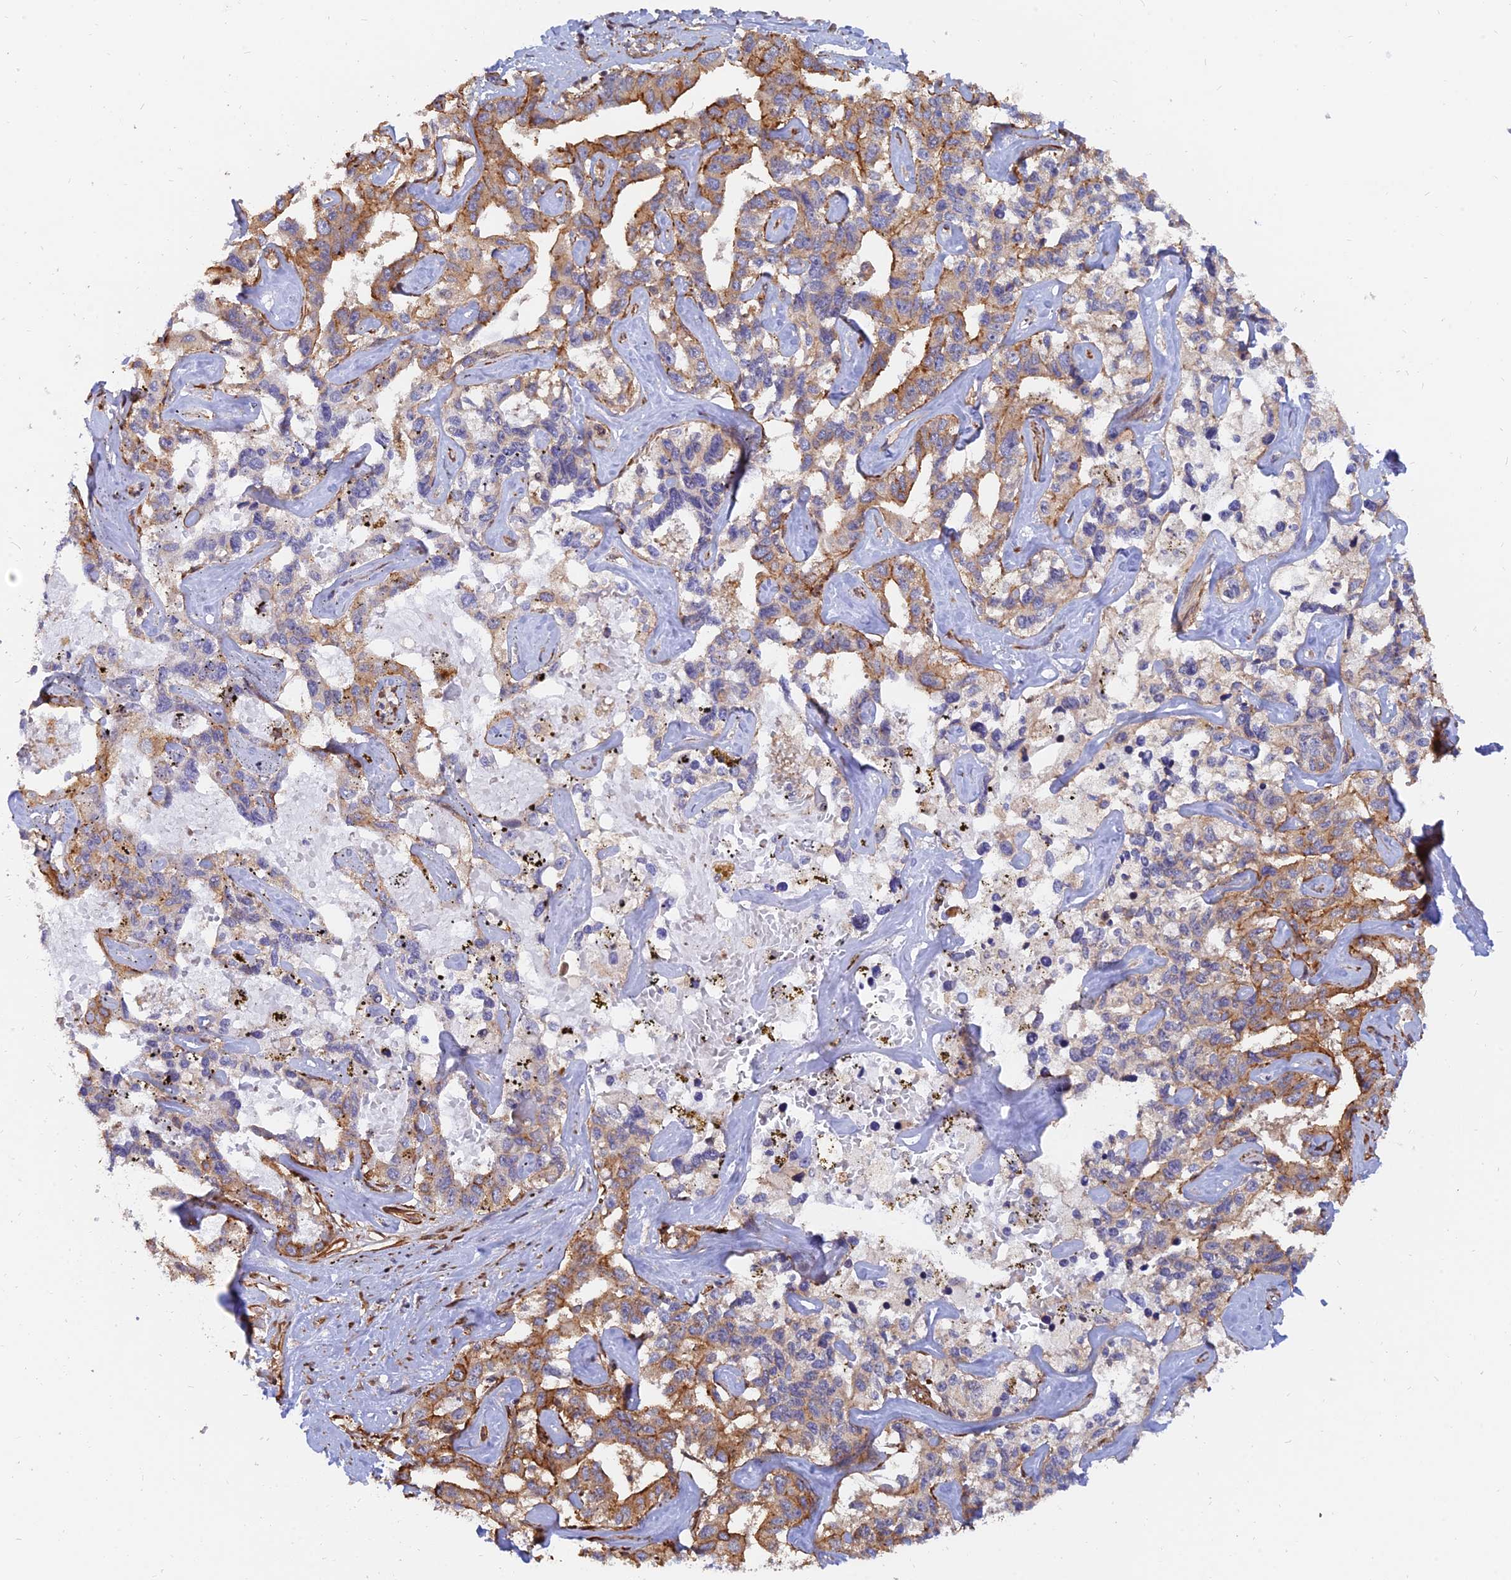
{"staining": {"intensity": "moderate", "quantity": ">75%", "location": "cytoplasmic/membranous"}, "tissue": "liver cancer", "cell_type": "Tumor cells", "image_type": "cancer", "snomed": [{"axis": "morphology", "description": "Cholangiocarcinoma"}, {"axis": "topography", "description": "Liver"}], "caption": "The photomicrograph displays immunohistochemical staining of liver cancer. There is moderate cytoplasmic/membranous expression is present in approximately >75% of tumor cells. (DAB (3,3'-diaminobenzidine) = brown stain, brightfield microscopy at high magnification).", "gene": "WDR41", "patient": {"sex": "male", "age": 59}}